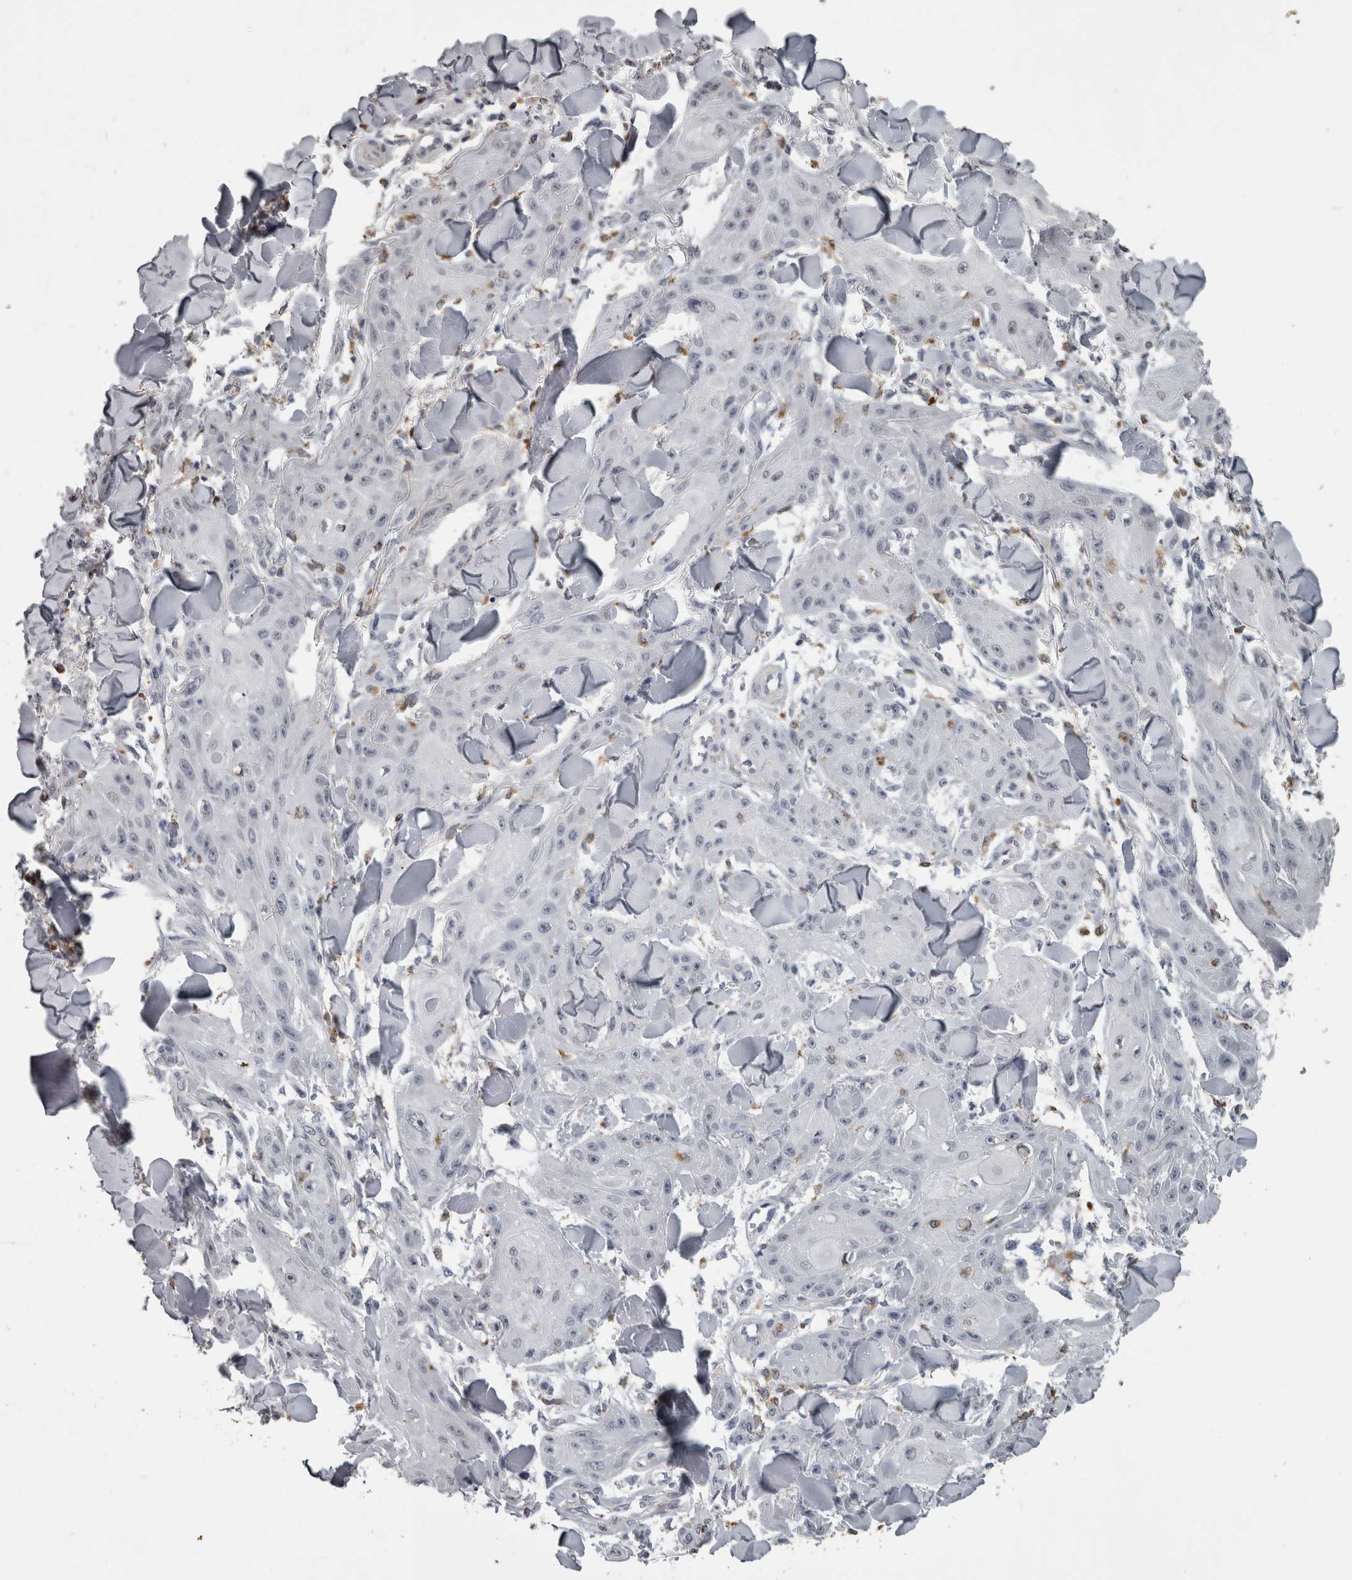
{"staining": {"intensity": "negative", "quantity": "none", "location": "none"}, "tissue": "skin cancer", "cell_type": "Tumor cells", "image_type": "cancer", "snomed": [{"axis": "morphology", "description": "Squamous cell carcinoma, NOS"}, {"axis": "topography", "description": "Skin"}], "caption": "Immunohistochemistry (IHC) photomicrograph of neoplastic tissue: human skin cancer (squamous cell carcinoma) stained with DAB exhibits no significant protein positivity in tumor cells.", "gene": "NAAA", "patient": {"sex": "male", "age": 74}}